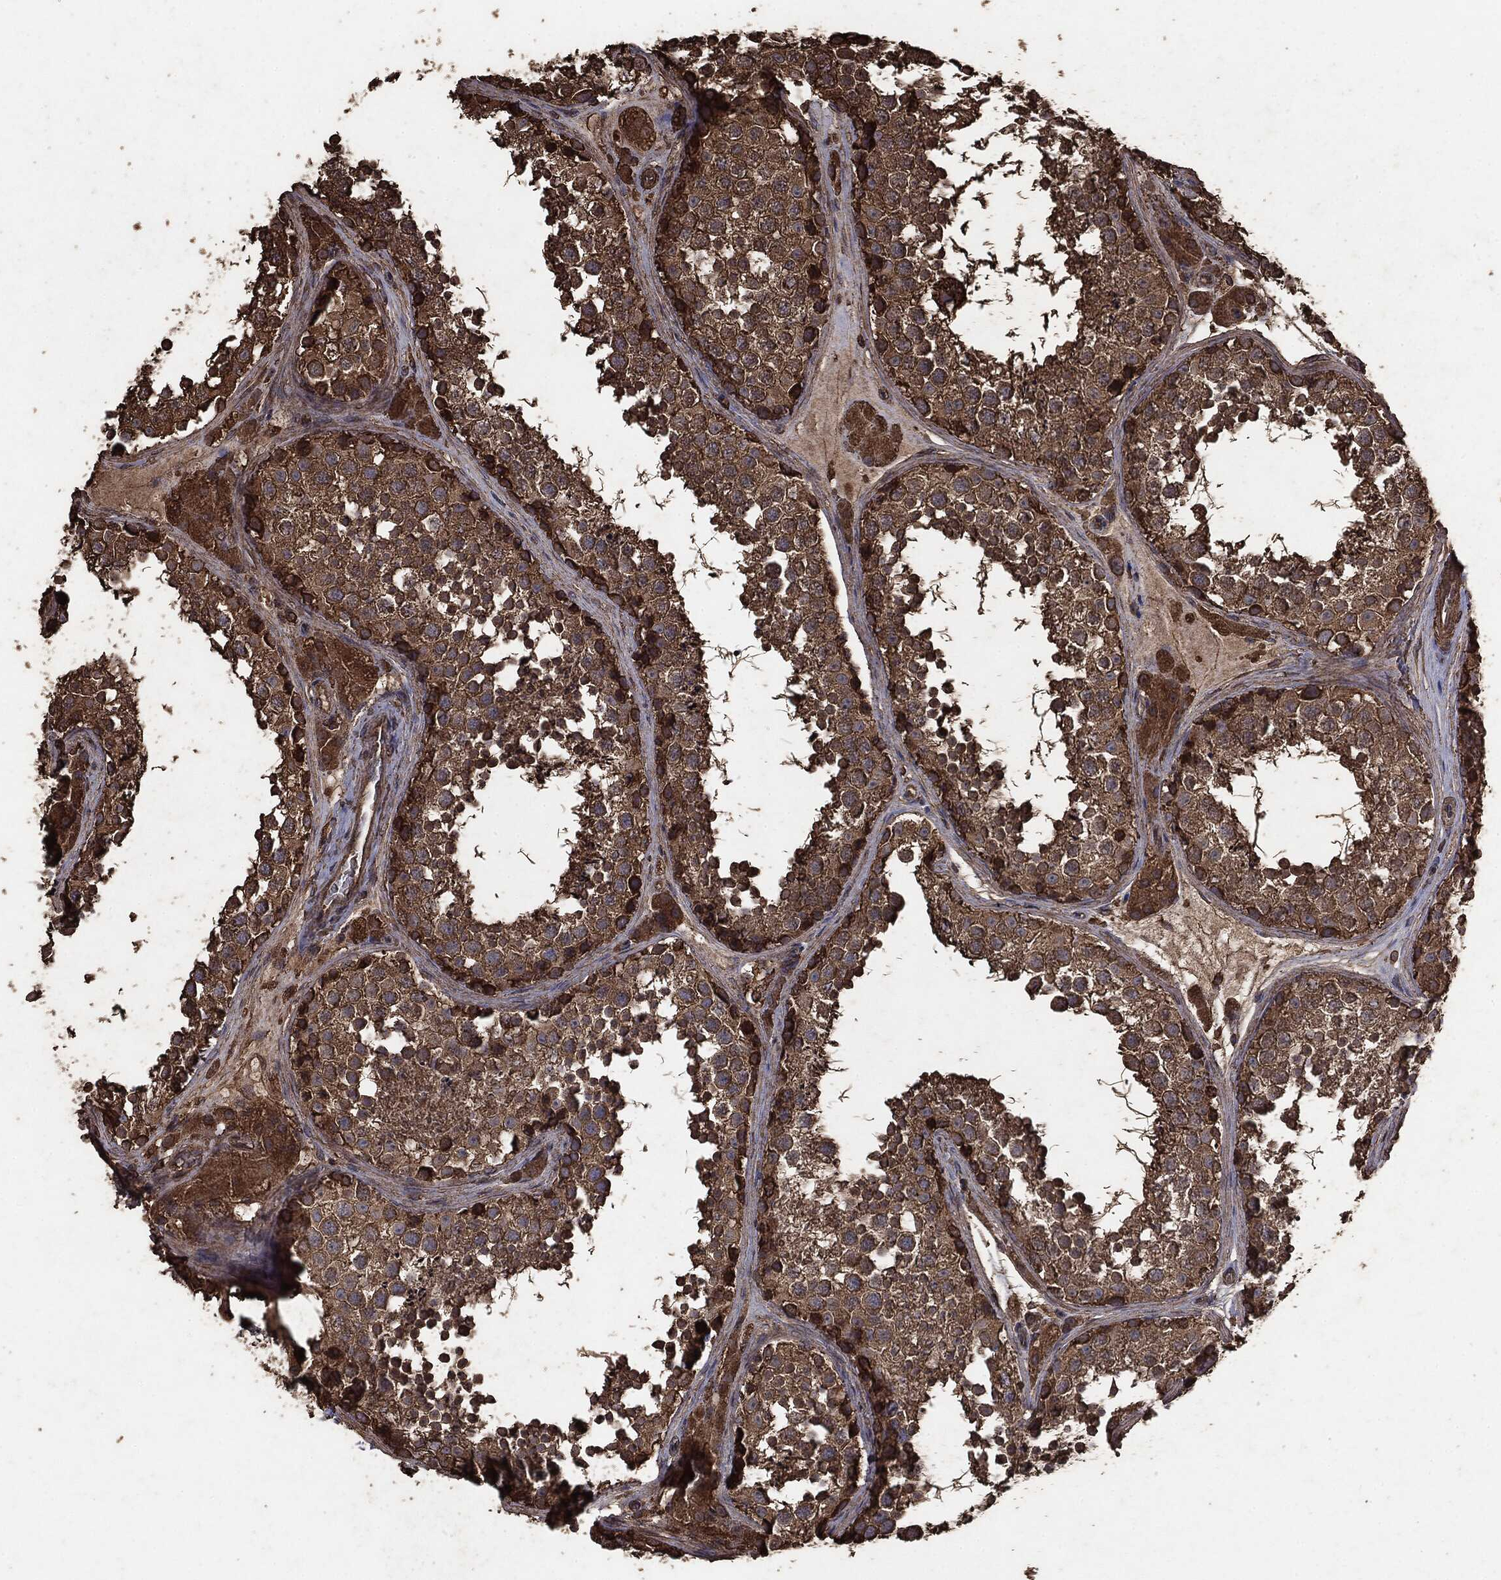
{"staining": {"intensity": "moderate", "quantity": ">75%", "location": "cytoplasmic/membranous"}, "tissue": "testis", "cell_type": "Cells in seminiferous ducts", "image_type": "normal", "snomed": [{"axis": "morphology", "description": "Normal tissue, NOS"}, {"axis": "topography", "description": "Testis"}], "caption": "Moderate cytoplasmic/membranous staining for a protein is seen in approximately >75% of cells in seminiferous ducts of unremarkable testis using immunohistochemistry.", "gene": "MTOR", "patient": {"sex": "male", "age": 41}}